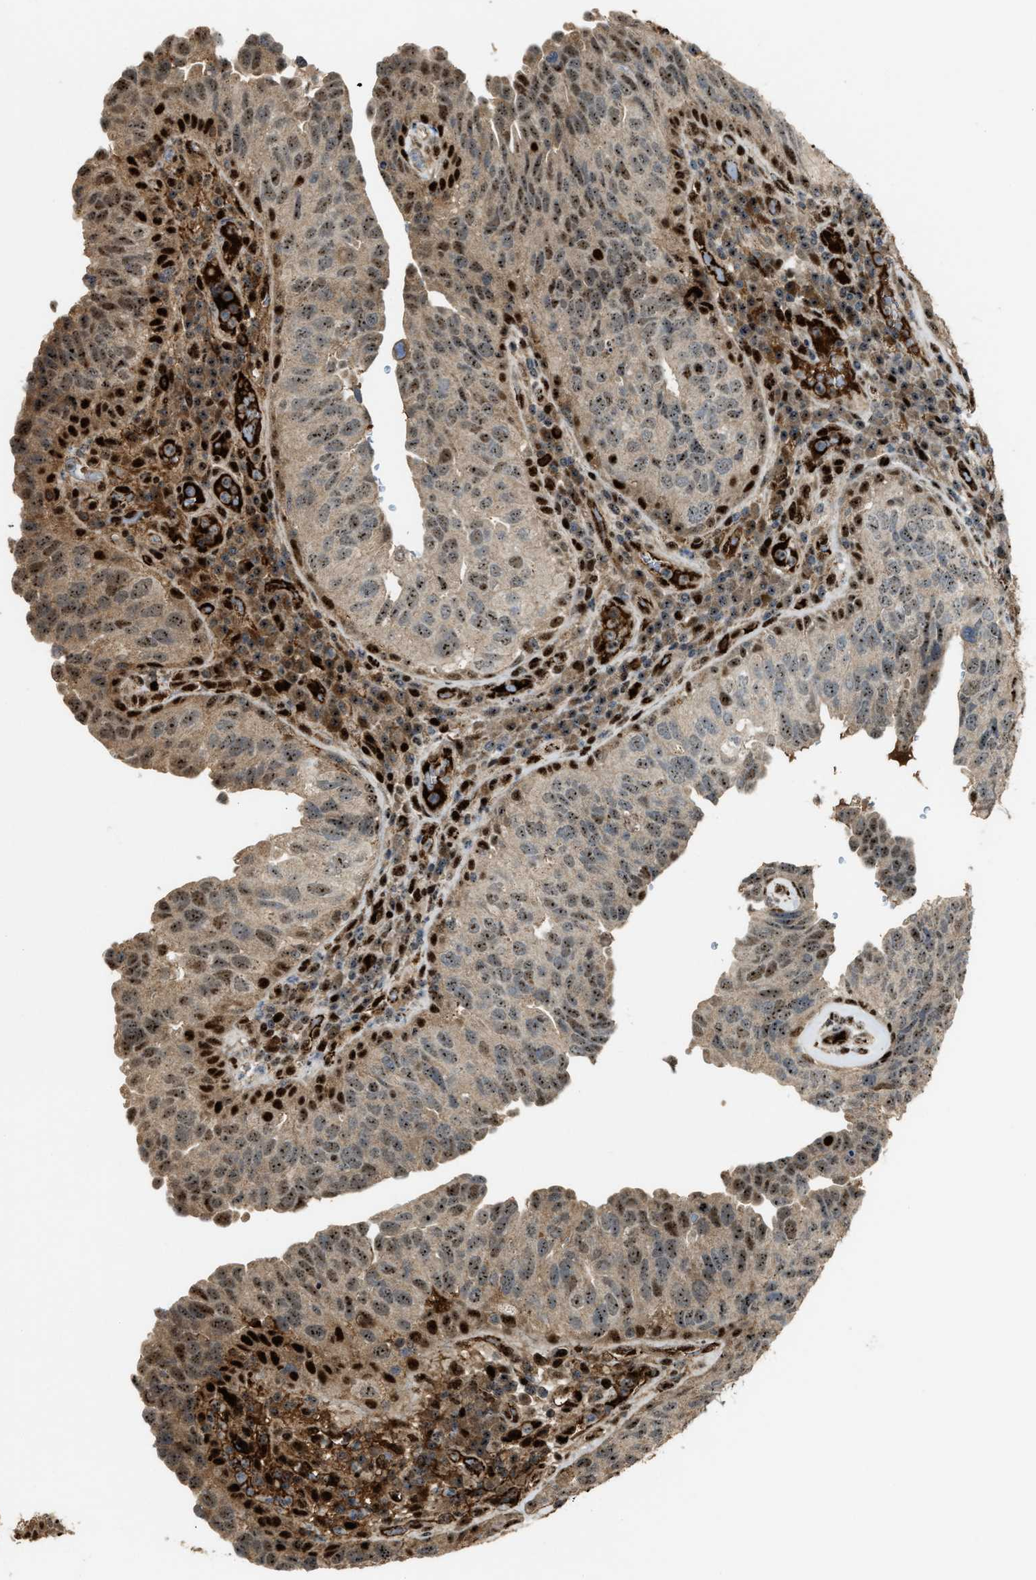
{"staining": {"intensity": "moderate", "quantity": ">75%", "location": "cytoplasmic/membranous,nuclear"}, "tissue": "urothelial cancer", "cell_type": "Tumor cells", "image_type": "cancer", "snomed": [{"axis": "morphology", "description": "Urothelial carcinoma, High grade"}, {"axis": "topography", "description": "Urinary bladder"}], "caption": "Immunohistochemical staining of urothelial carcinoma (high-grade) demonstrates medium levels of moderate cytoplasmic/membranous and nuclear positivity in approximately >75% of tumor cells.", "gene": "ZNF687", "patient": {"sex": "female", "age": 82}}